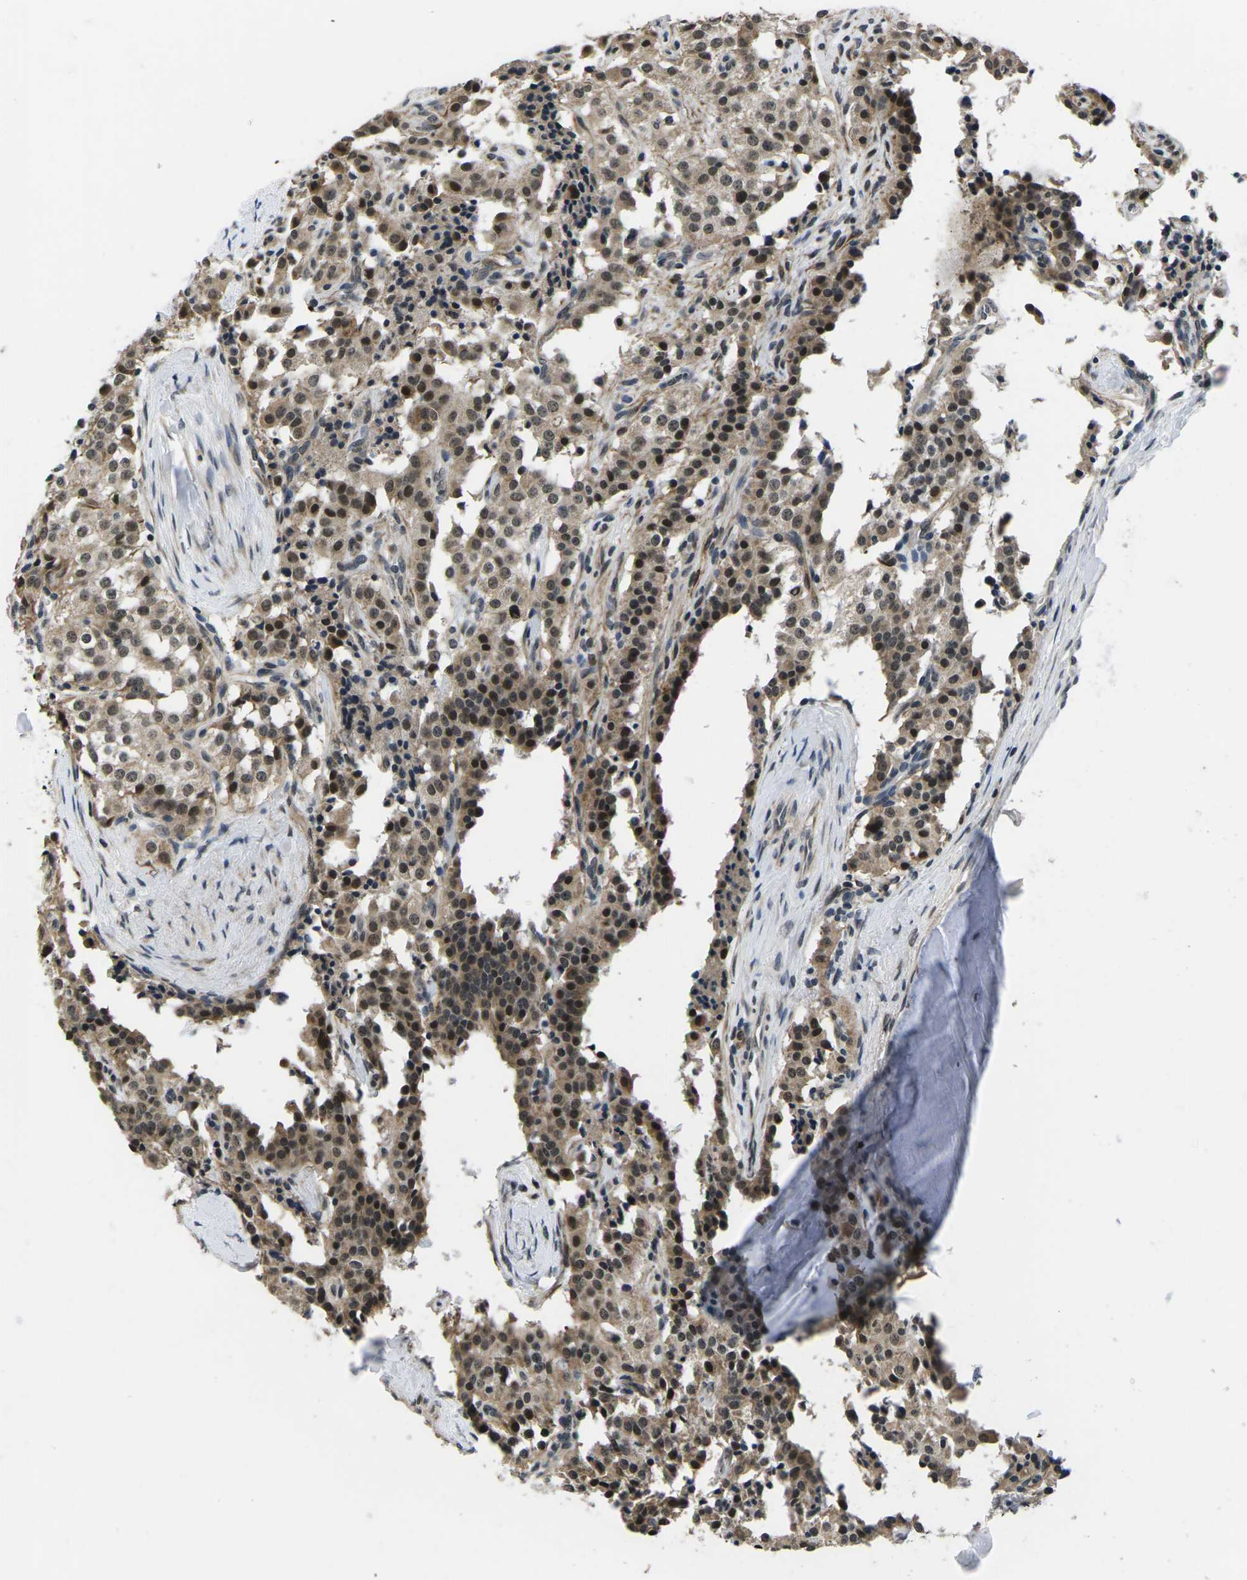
{"staining": {"intensity": "moderate", "quantity": ">75%", "location": "cytoplasmic/membranous,nuclear"}, "tissue": "carcinoid", "cell_type": "Tumor cells", "image_type": "cancer", "snomed": [{"axis": "morphology", "description": "Carcinoid, malignant, NOS"}, {"axis": "topography", "description": "Lung"}], "caption": "Moderate cytoplasmic/membranous and nuclear expression for a protein is seen in about >75% of tumor cells of carcinoid (malignant) using immunohistochemistry.", "gene": "CCNE1", "patient": {"sex": "male", "age": 30}}